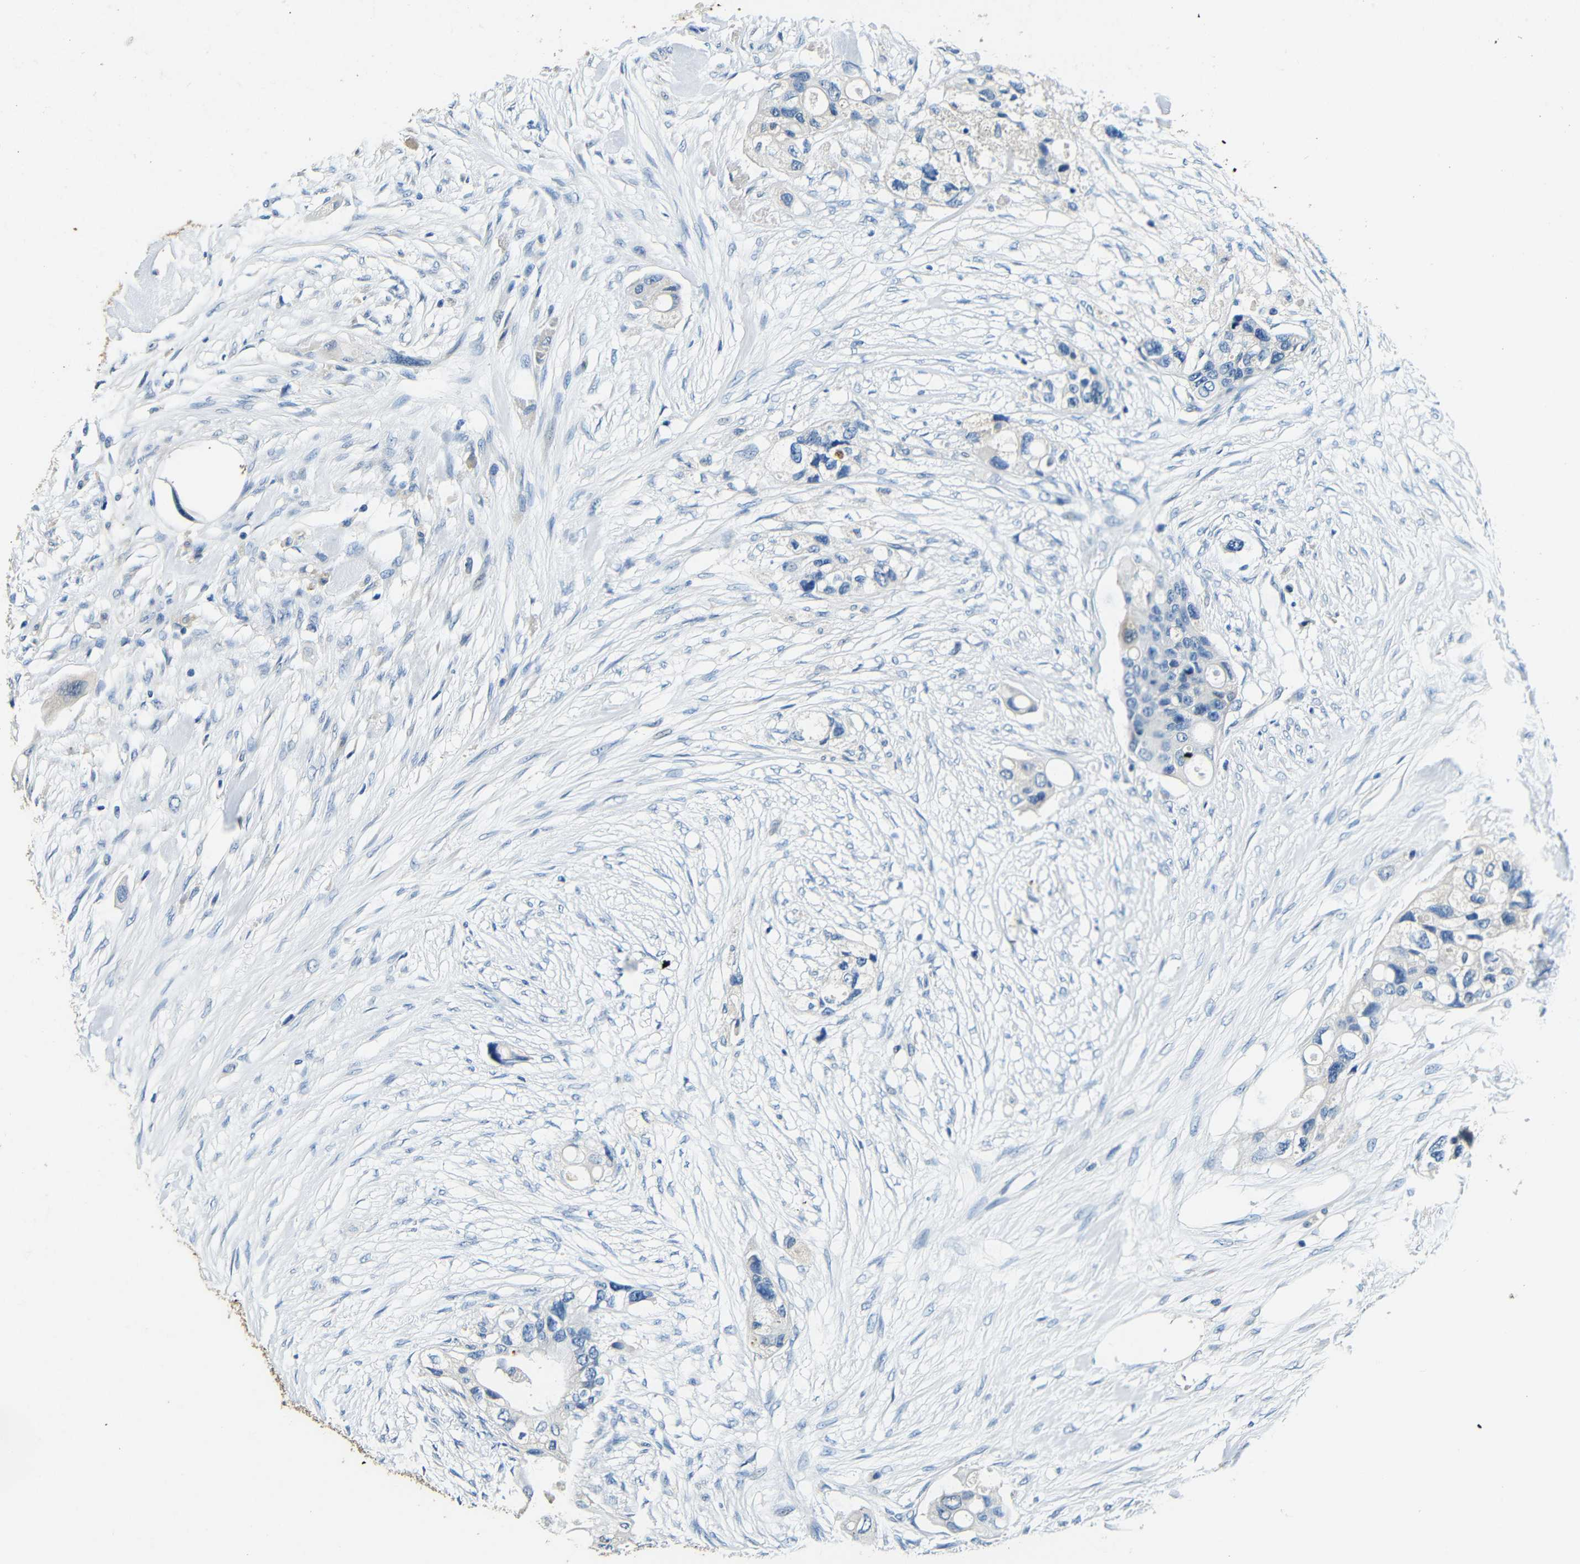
{"staining": {"intensity": "negative", "quantity": "none", "location": "none"}, "tissue": "colorectal cancer", "cell_type": "Tumor cells", "image_type": "cancer", "snomed": [{"axis": "morphology", "description": "Adenocarcinoma, NOS"}, {"axis": "topography", "description": "Colon"}], "caption": "Protein analysis of colorectal adenocarcinoma reveals no significant positivity in tumor cells.", "gene": "FMO5", "patient": {"sex": "female", "age": 57}}